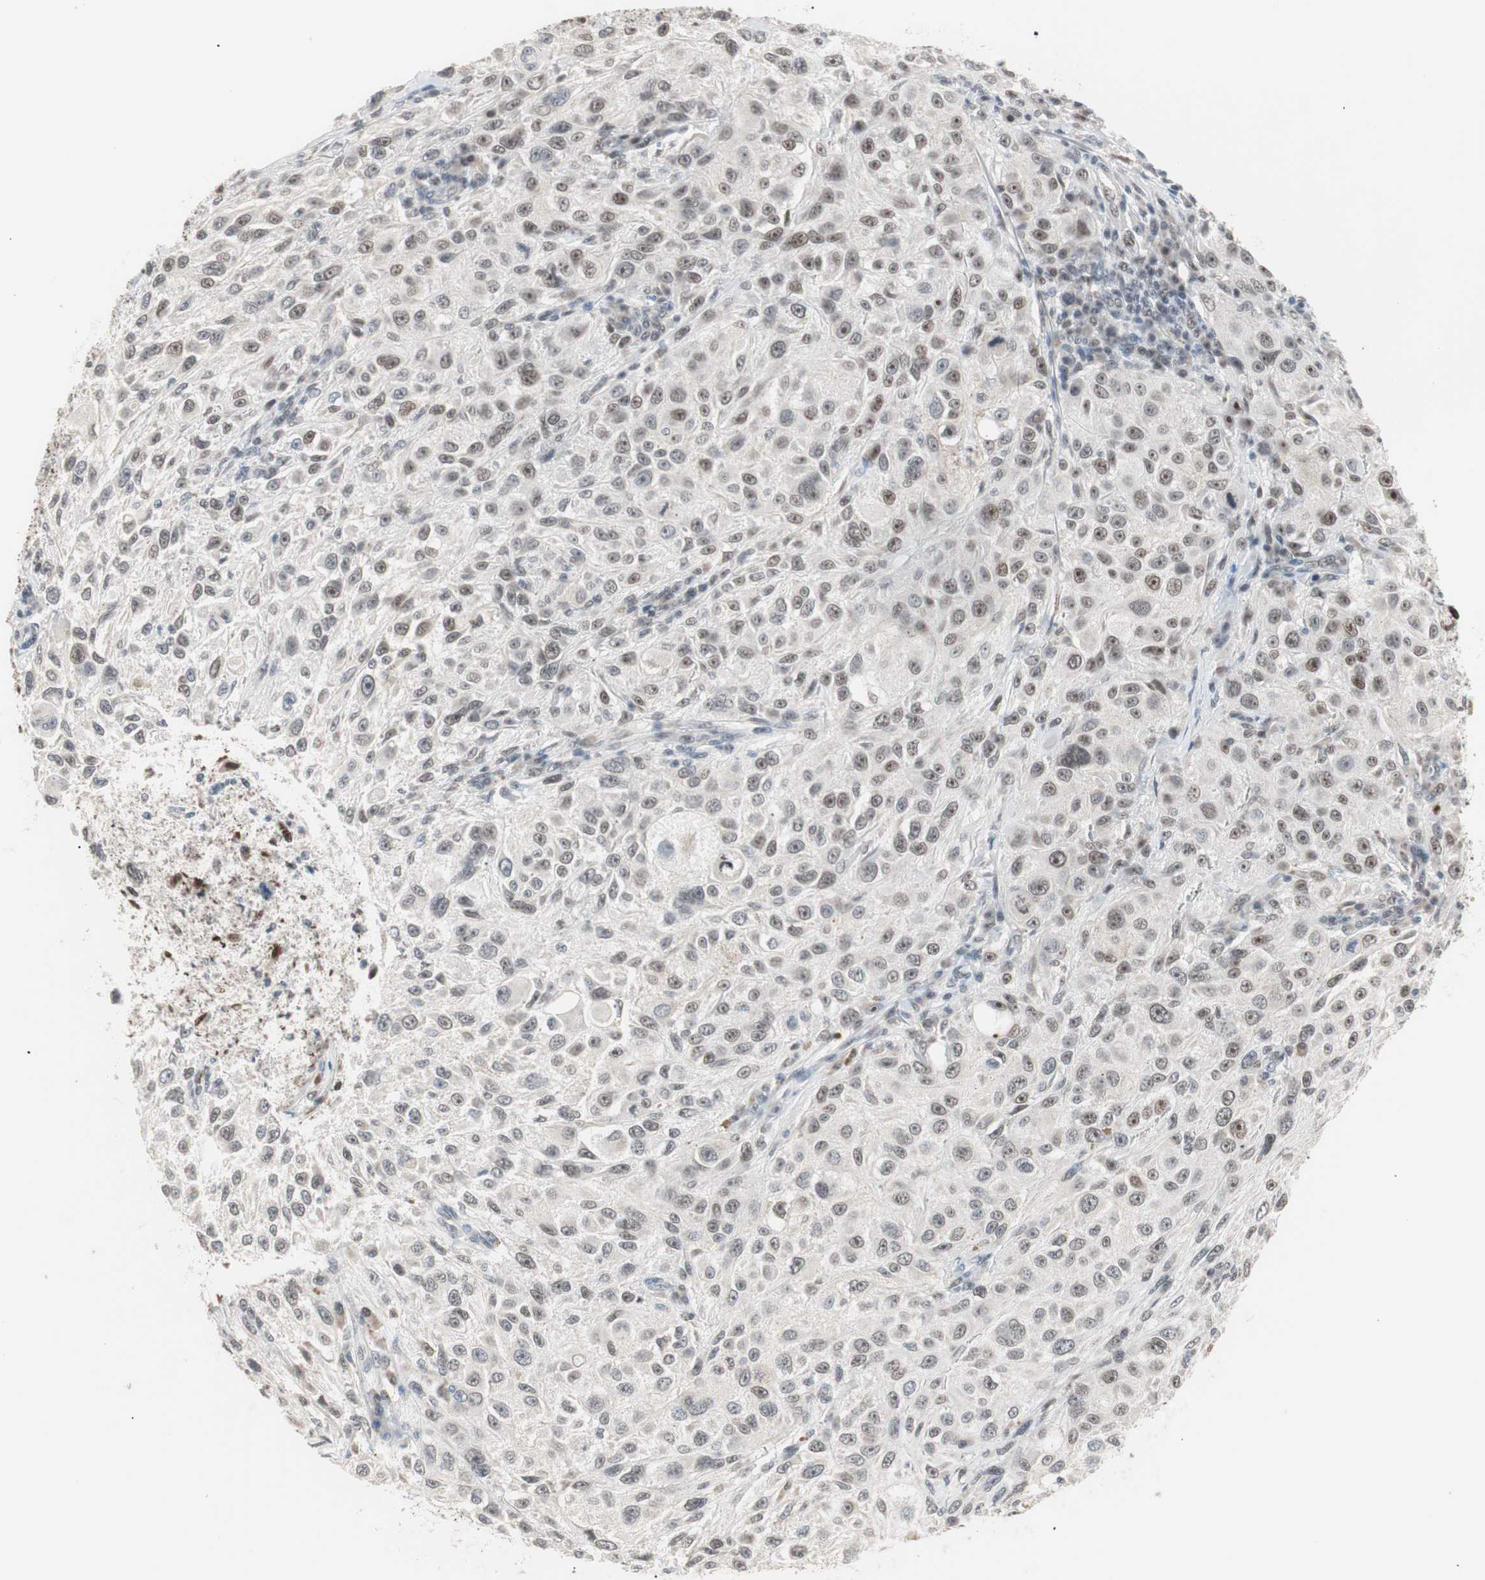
{"staining": {"intensity": "moderate", "quantity": ">75%", "location": "nuclear"}, "tissue": "melanoma", "cell_type": "Tumor cells", "image_type": "cancer", "snomed": [{"axis": "morphology", "description": "Necrosis, NOS"}, {"axis": "morphology", "description": "Malignant melanoma, NOS"}, {"axis": "topography", "description": "Skin"}], "caption": "Immunohistochemical staining of malignant melanoma shows medium levels of moderate nuclear protein staining in approximately >75% of tumor cells. (brown staining indicates protein expression, while blue staining denotes nuclei).", "gene": "LIG3", "patient": {"sex": "female", "age": 87}}